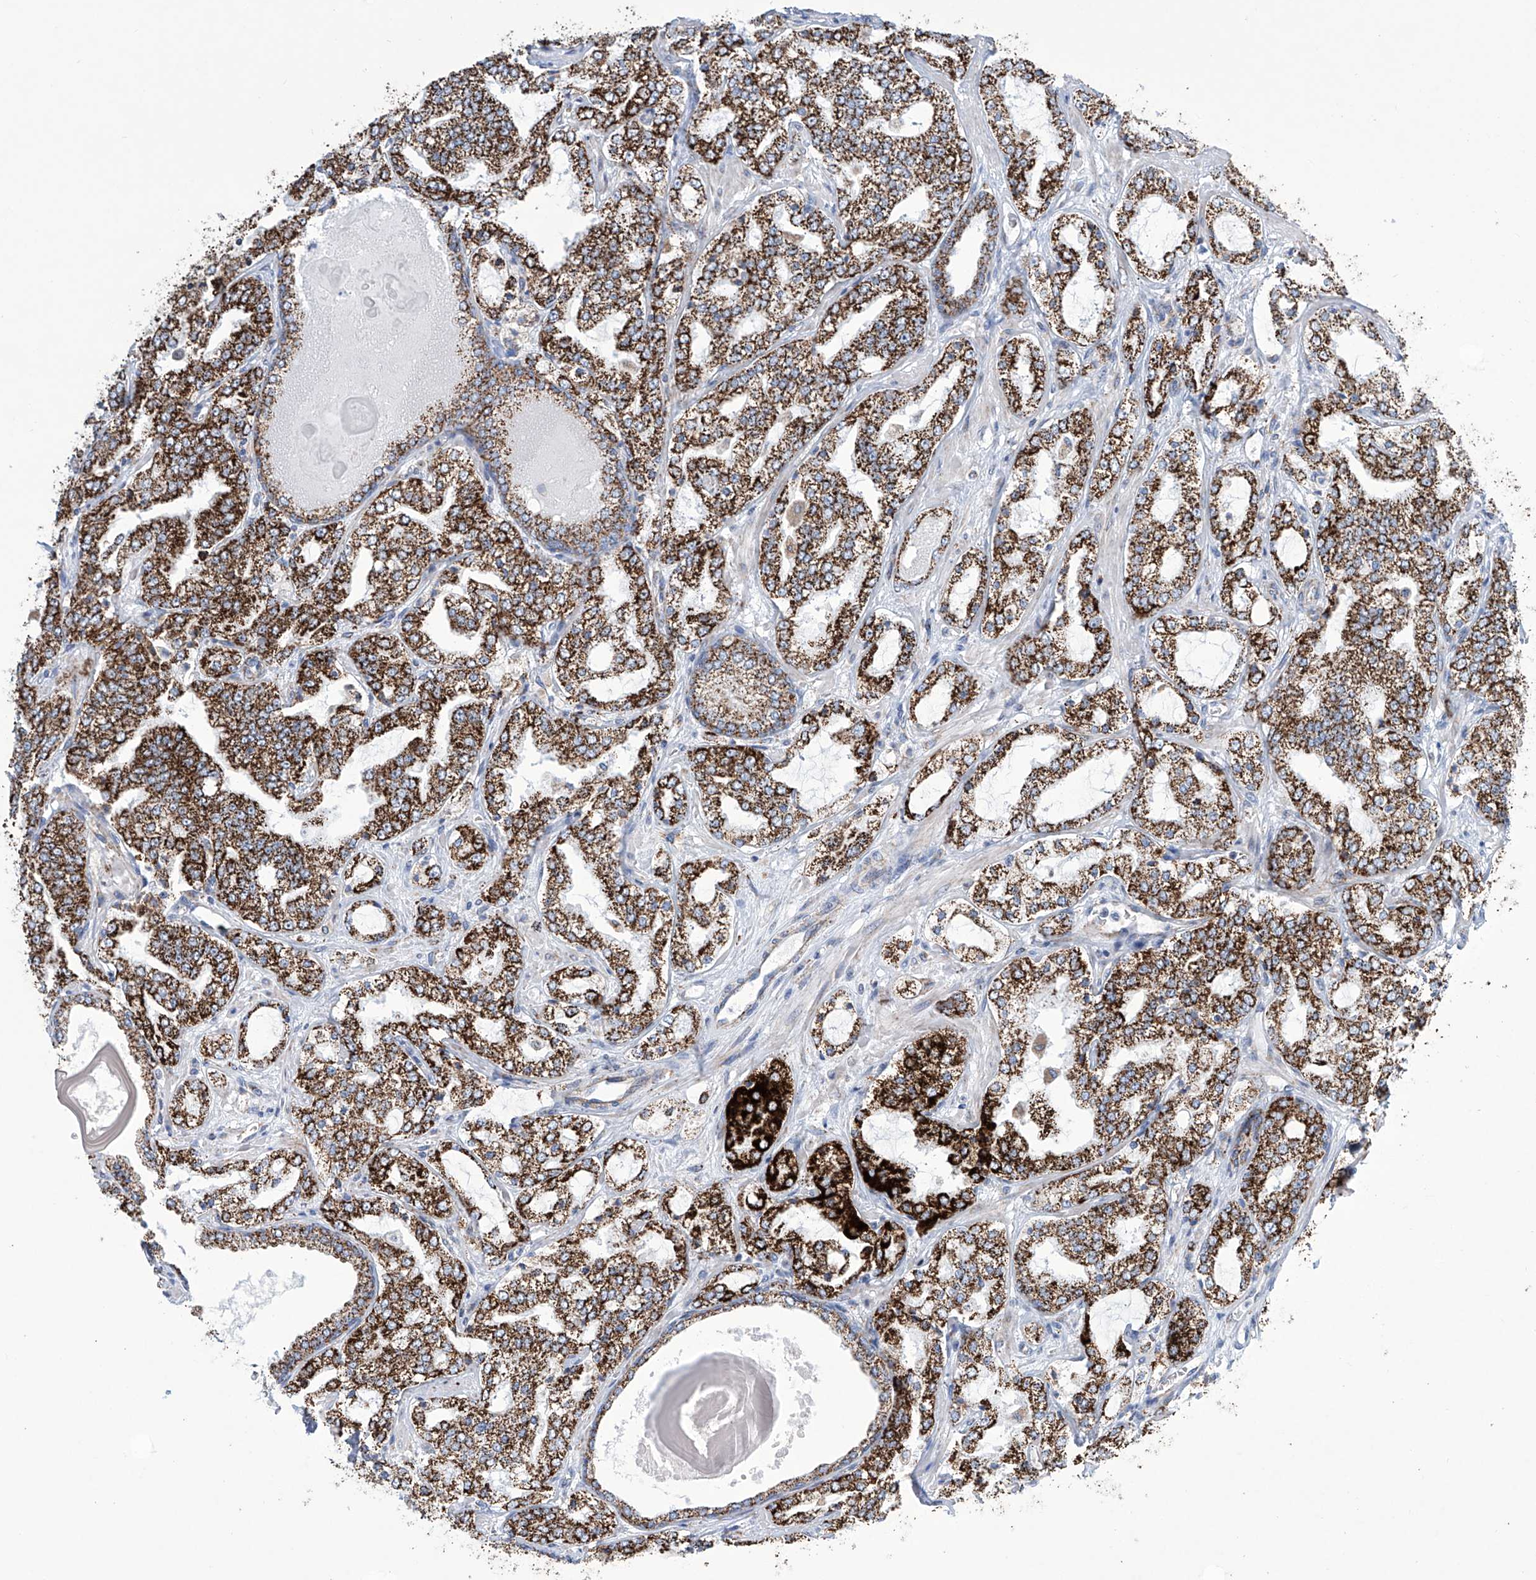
{"staining": {"intensity": "strong", "quantity": ">75%", "location": "cytoplasmic/membranous"}, "tissue": "prostate cancer", "cell_type": "Tumor cells", "image_type": "cancer", "snomed": [{"axis": "morphology", "description": "Adenocarcinoma, High grade"}, {"axis": "topography", "description": "Prostate"}], "caption": "The micrograph reveals a brown stain indicating the presence of a protein in the cytoplasmic/membranous of tumor cells in high-grade adenocarcinoma (prostate).", "gene": "ALDH6A1", "patient": {"sex": "male", "age": 64}}